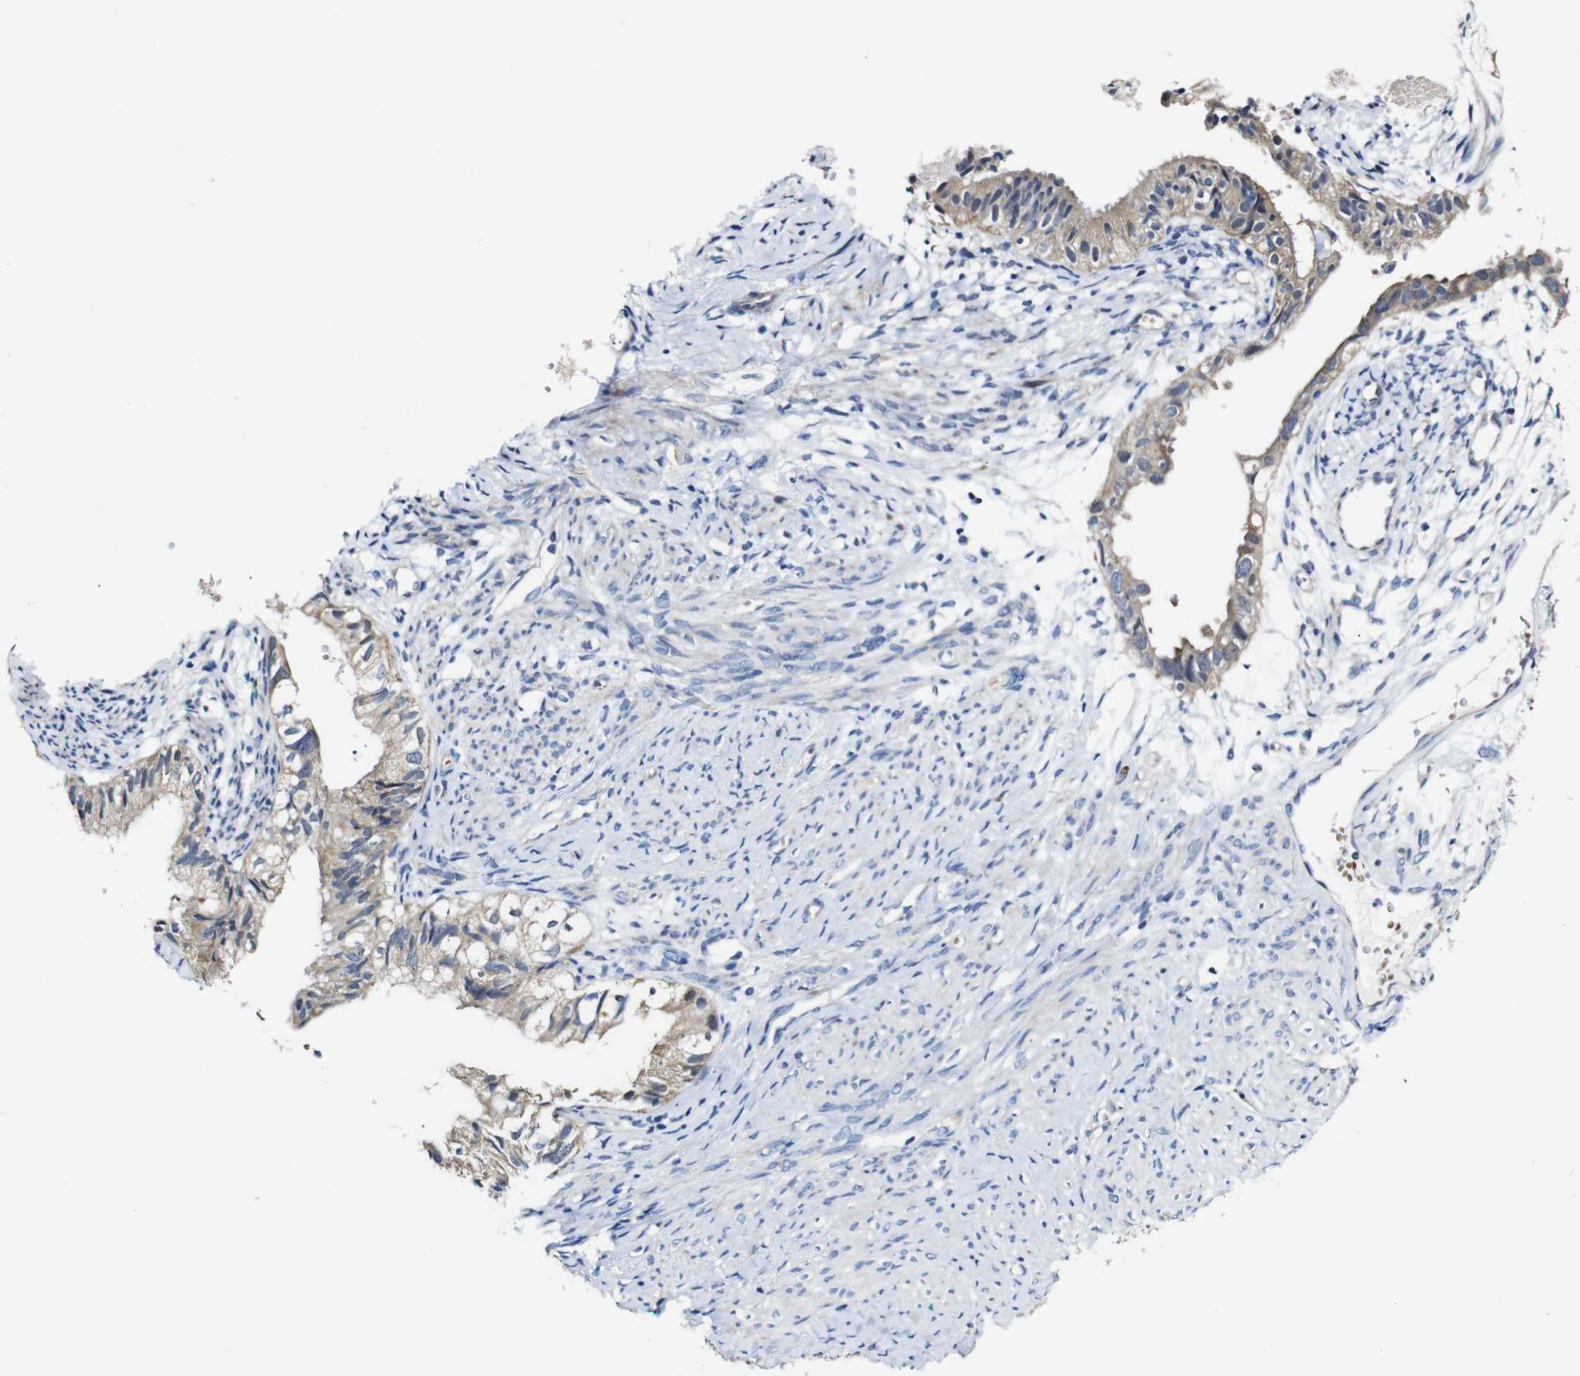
{"staining": {"intensity": "moderate", "quantity": ">75%", "location": "cytoplasmic/membranous"}, "tissue": "cervical cancer", "cell_type": "Tumor cells", "image_type": "cancer", "snomed": [{"axis": "morphology", "description": "Normal tissue, NOS"}, {"axis": "morphology", "description": "Adenocarcinoma, NOS"}, {"axis": "topography", "description": "Cervix"}, {"axis": "topography", "description": "Endometrium"}], "caption": "This is a histology image of IHC staining of adenocarcinoma (cervical), which shows moderate expression in the cytoplasmic/membranous of tumor cells.", "gene": "TBC1D32", "patient": {"sex": "female", "age": 86}}